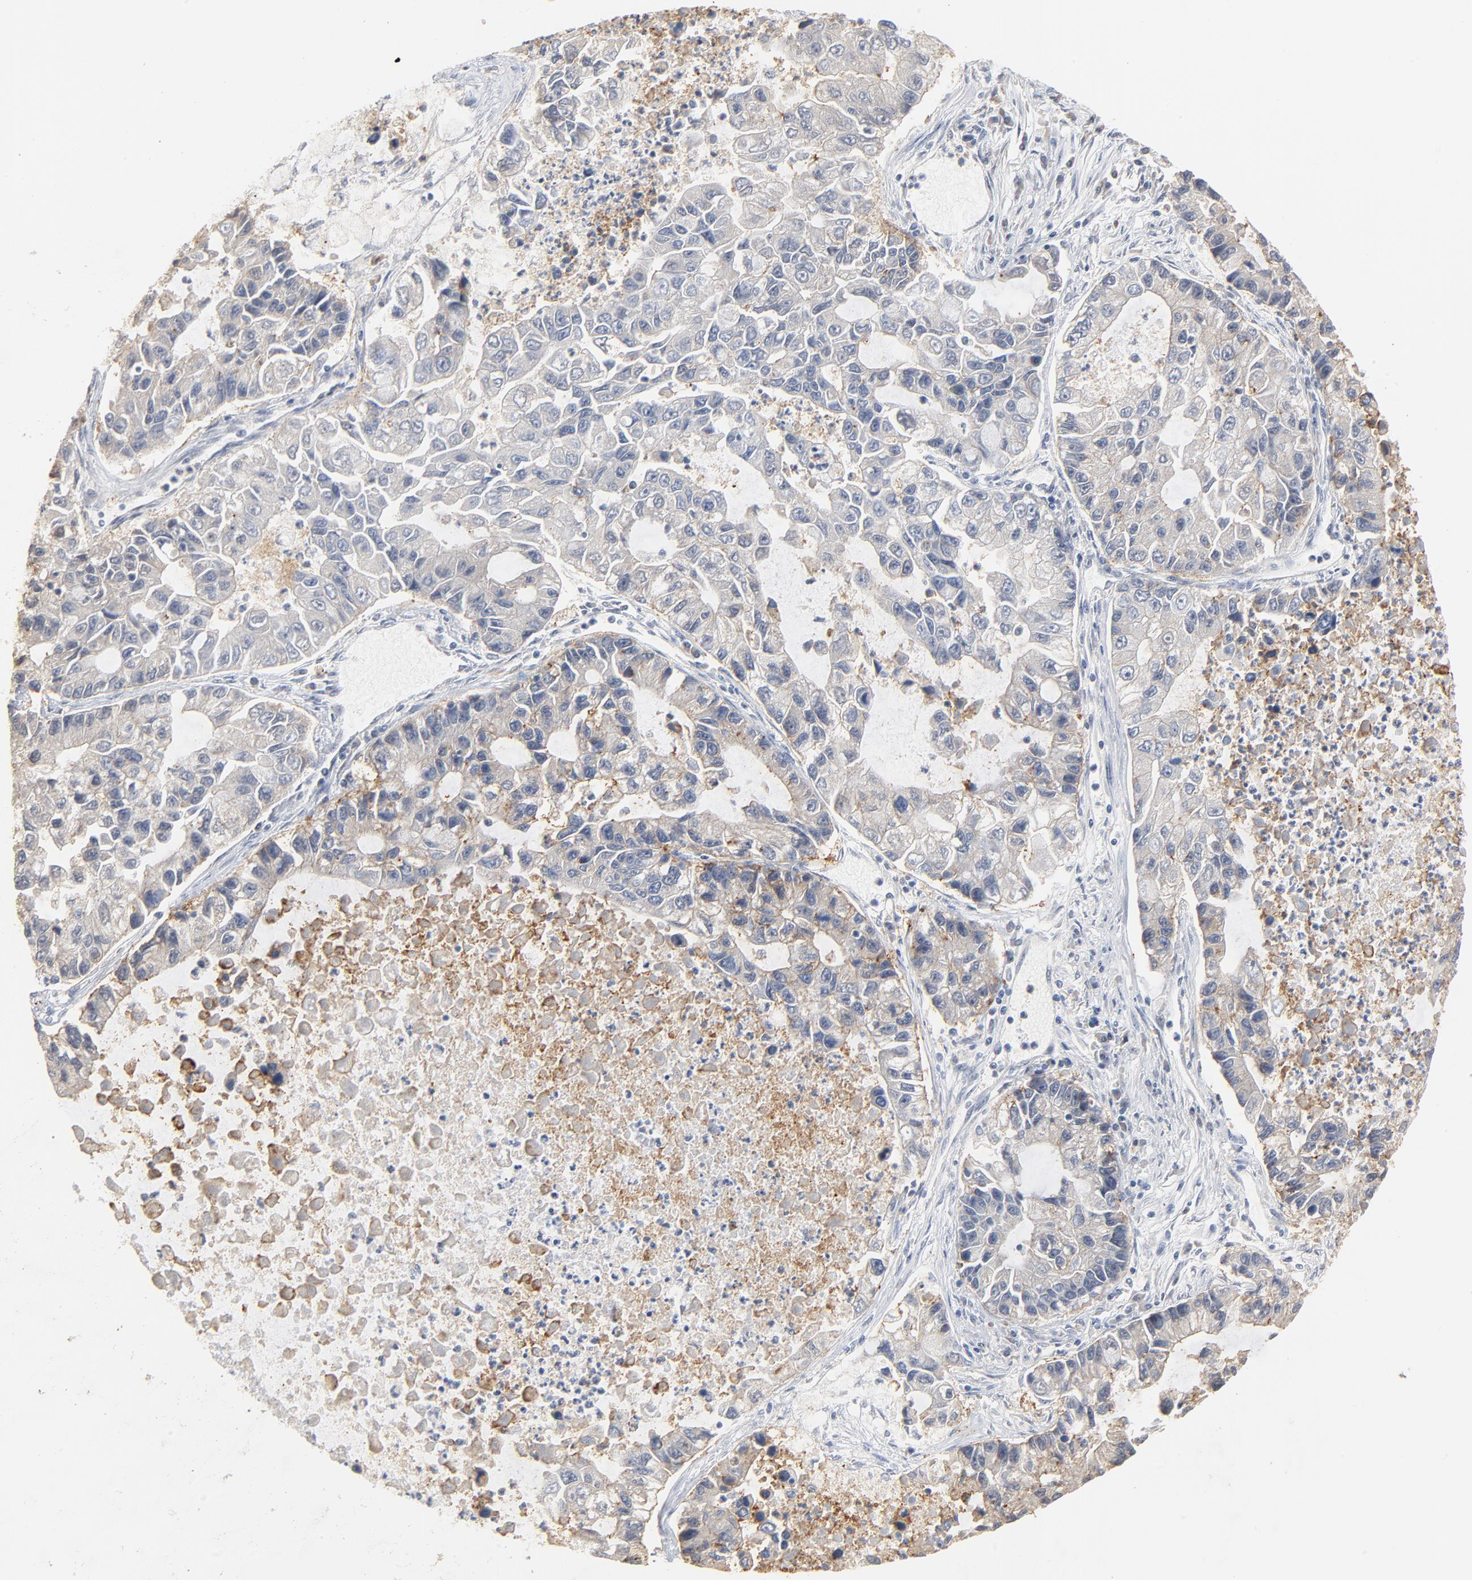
{"staining": {"intensity": "weak", "quantity": "<25%", "location": "cytoplasmic/membranous"}, "tissue": "lung cancer", "cell_type": "Tumor cells", "image_type": "cancer", "snomed": [{"axis": "morphology", "description": "Adenocarcinoma, NOS"}, {"axis": "topography", "description": "Lung"}], "caption": "IHC of lung adenocarcinoma reveals no positivity in tumor cells.", "gene": "EPCAM", "patient": {"sex": "female", "age": 51}}